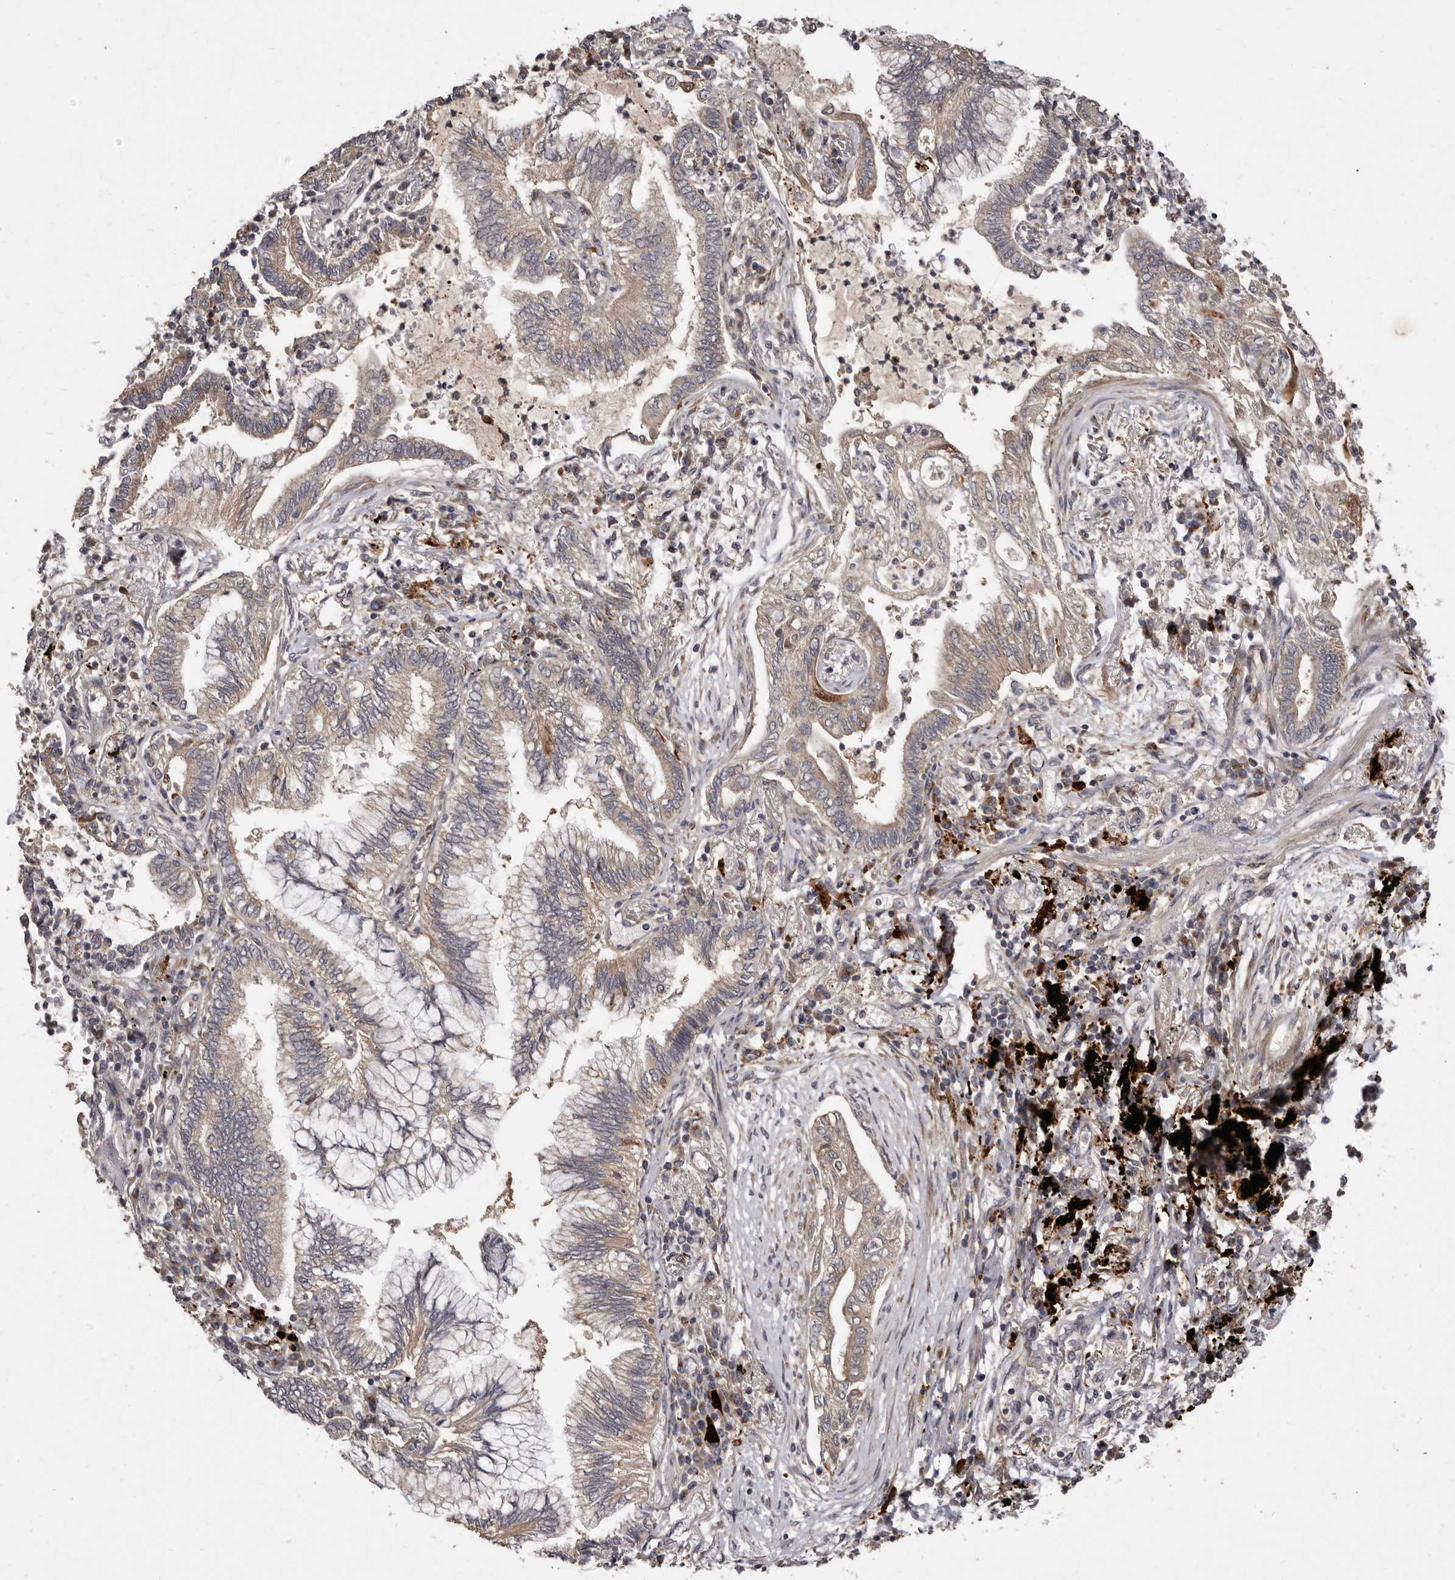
{"staining": {"intensity": "strong", "quantity": "25%-75%", "location": "cytoplasmic/membranous"}, "tissue": "bronchus", "cell_type": "Respiratory epithelial cells", "image_type": "normal", "snomed": [{"axis": "morphology", "description": "Normal tissue, NOS"}, {"axis": "morphology", "description": "Adenocarcinoma, NOS"}, {"axis": "topography", "description": "Bronchus"}, {"axis": "topography", "description": "Lung"}], "caption": "High-magnification brightfield microscopy of unremarkable bronchus stained with DAB (3,3'-diaminobenzidine) (brown) and counterstained with hematoxylin (blue). respiratory epithelial cells exhibit strong cytoplasmic/membranous staining is seen in about25%-75% of cells.", "gene": "FLAD1", "patient": {"sex": "female", "age": 70}}